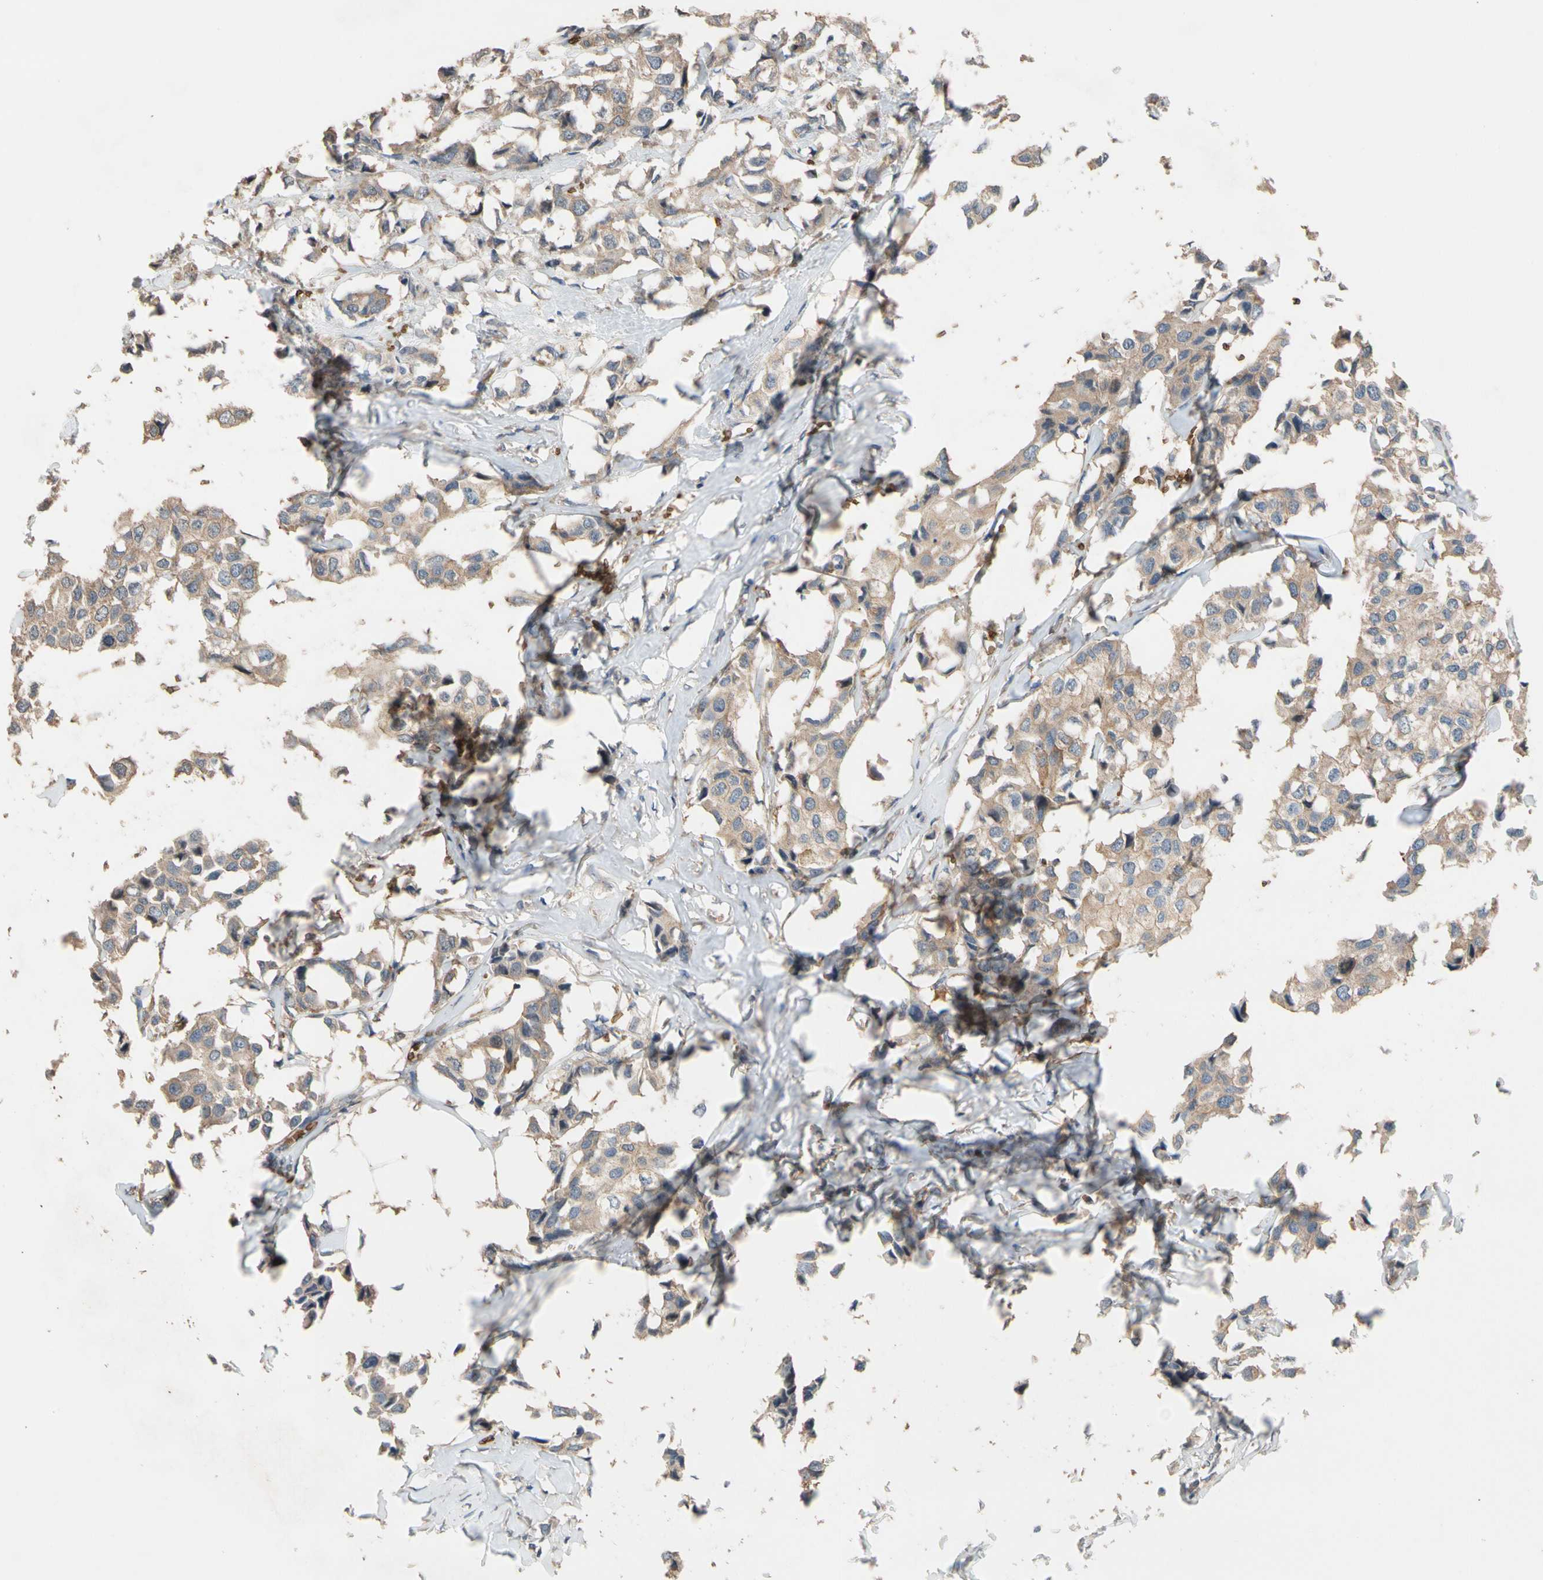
{"staining": {"intensity": "weak", "quantity": "25%-75%", "location": "cytoplasmic/membranous"}, "tissue": "breast cancer", "cell_type": "Tumor cells", "image_type": "cancer", "snomed": [{"axis": "morphology", "description": "Duct carcinoma"}, {"axis": "topography", "description": "Breast"}], "caption": "Breast cancer stained with a brown dye reveals weak cytoplasmic/membranous positive positivity in approximately 25%-75% of tumor cells.", "gene": "RIOK2", "patient": {"sex": "female", "age": 80}}